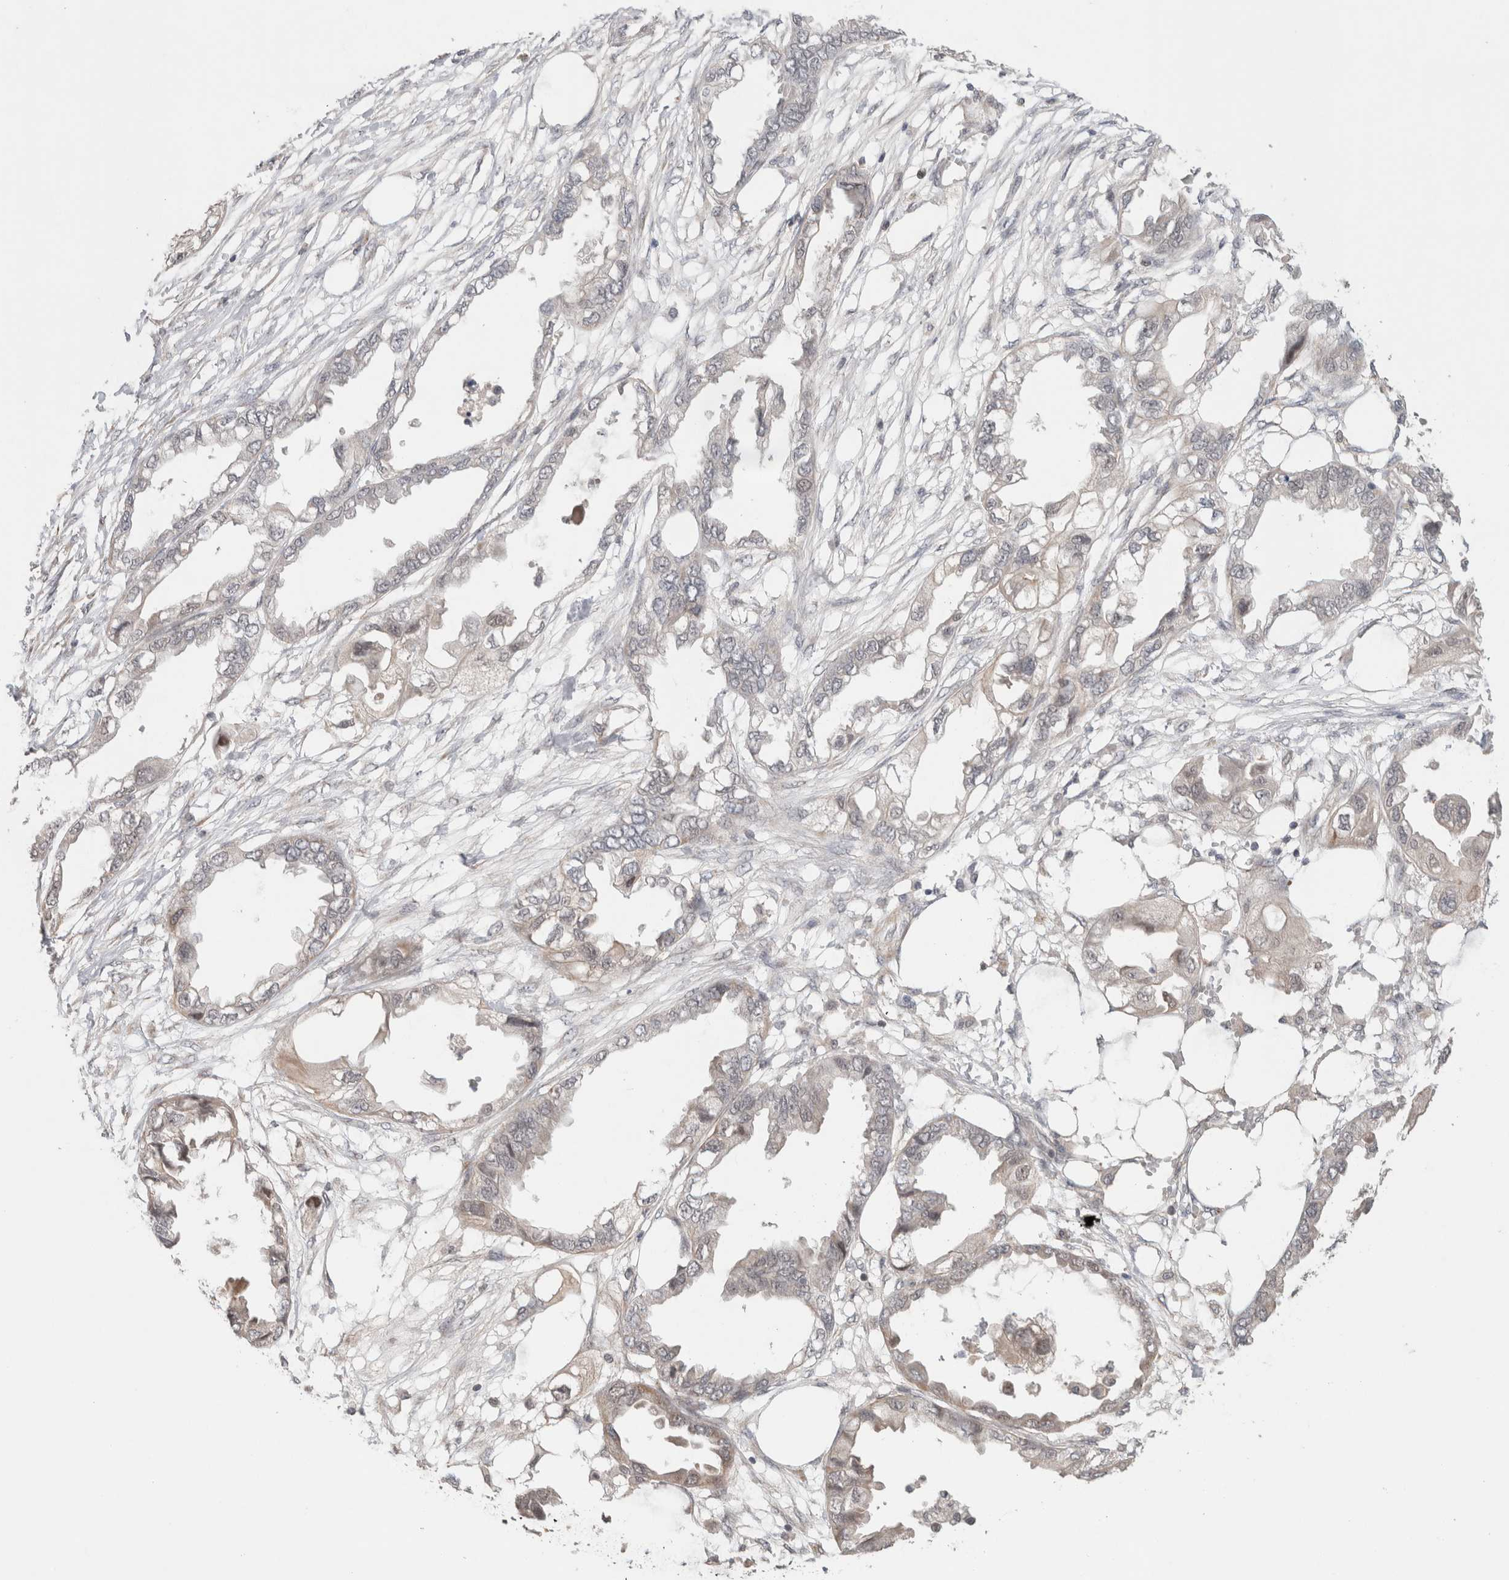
{"staining": {"intensity": "weak", "quantity": "<25%", "location": "cytoplasmic/membranous"}, "tissue": "endometrial cancer", "cell_type": "Tumor cells", "image_type": "cancer", "snomed": [{"axis": "morphology", "description": "Adenocarcinoma, NOS"}, {"axis": "morphology", "description": "Adenocarcinoma, metastatic, NOS"}, {"axis": "topography", "description": "Adipose tissue"}, {"axis": "topography", "description": "Endometrium"}], "caption": "Tumor cells show no significant protein staining in endometrial cancer.", "gene": "SYDE2", "patient": {"sex": "female", "age": 67}}